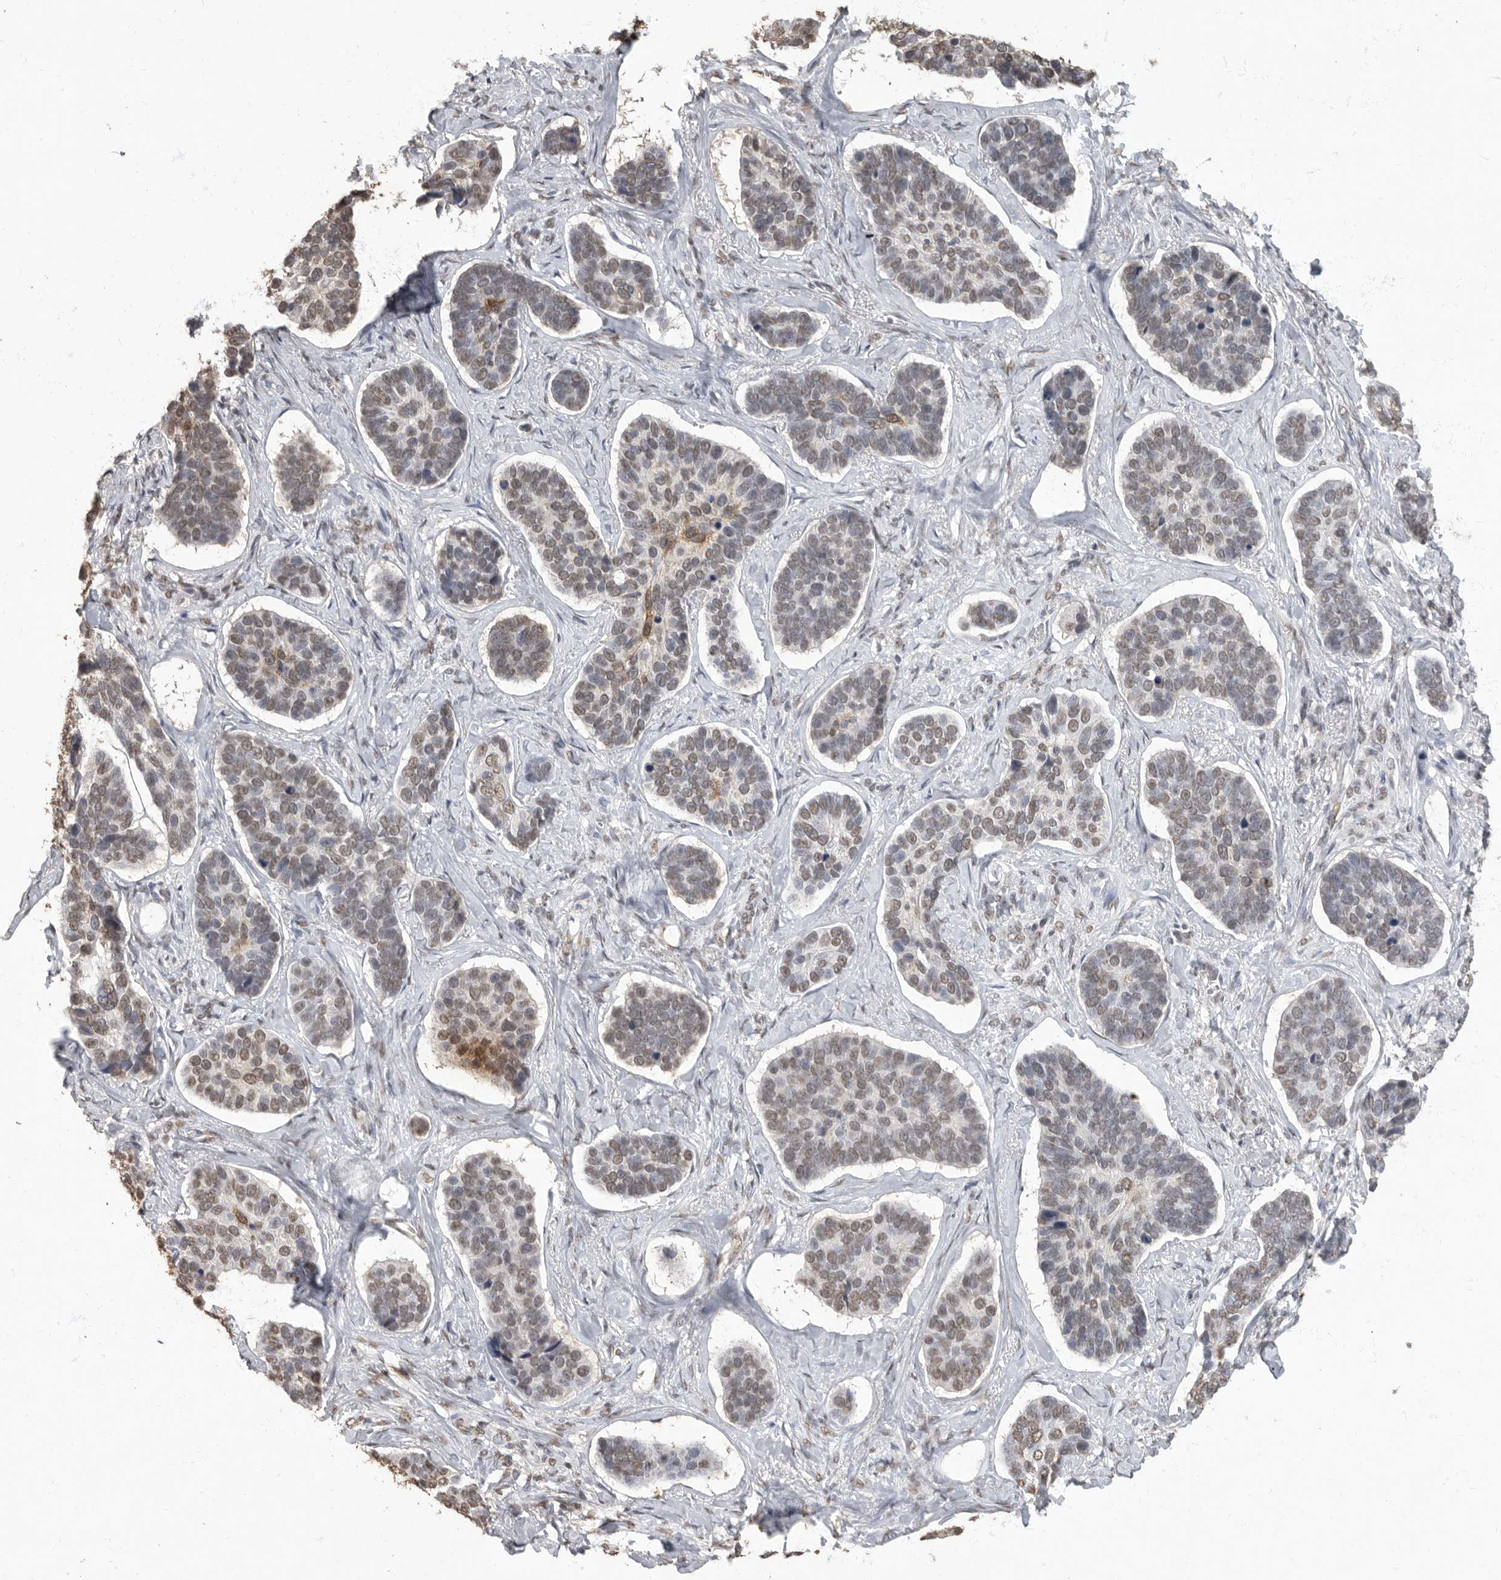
{"staining": {"intensity": "weak", "quantity": "<25%", "location": "nuclear"}, "tissue": "skin cancer", "cell_type": "Tumor cells", "image_type": "cancer", "snomed": [{"axis": "morphology", "description": "Basal cell carcinoma"}, {"axis": "topography", "description": "Skin"}], "caption": "Human basal cell carcinoma (skin) stained for a protein using immunohistochemistry shows no expression in tumor cells.", "gene": "NBL1", "patient": {"sex": "male", "age": 62}}